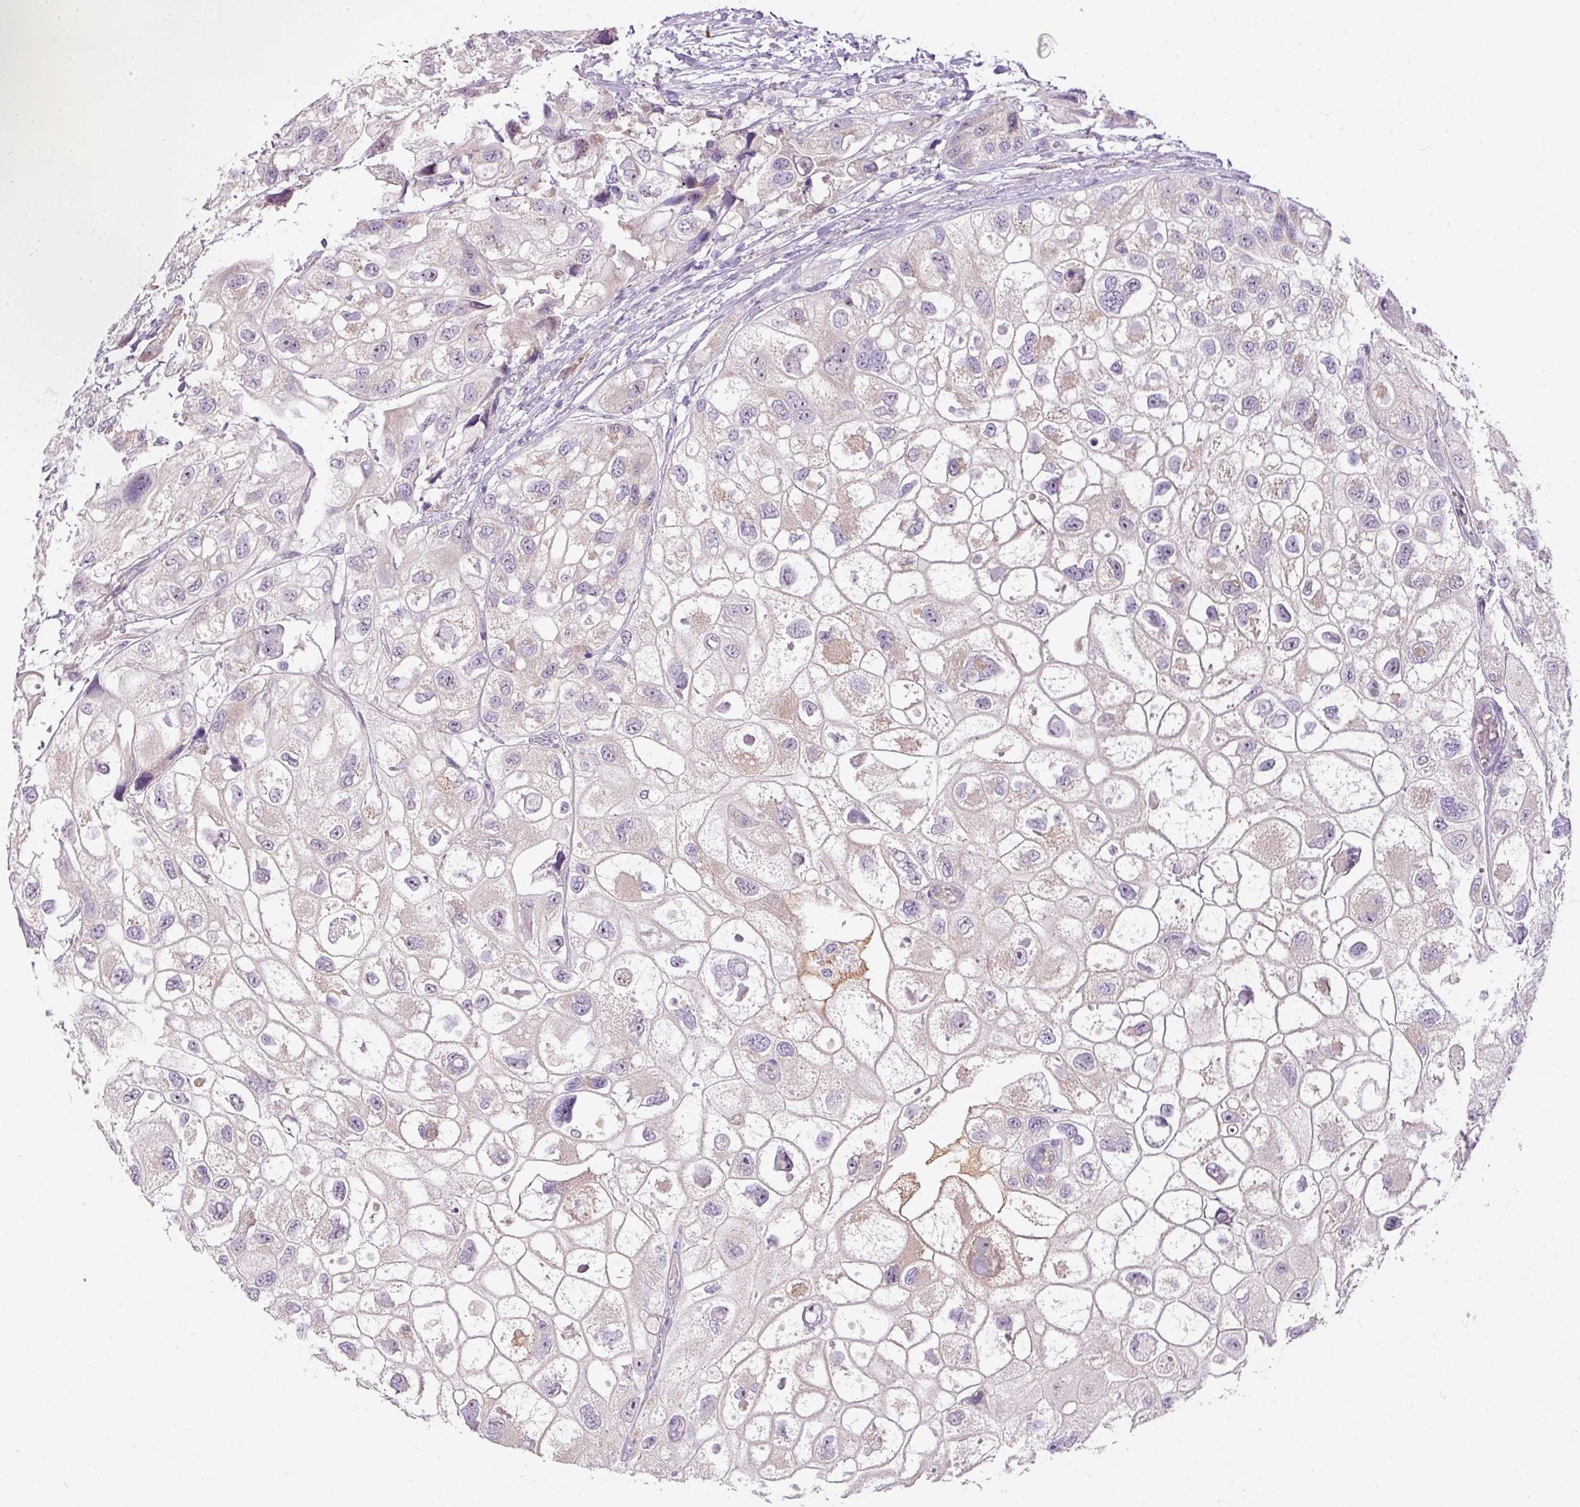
{"staining": {"intensity": "negative", "quantity": "none", "location": "none"}, "tissue": "urothelial cancer", "cell_type": "Tumor cells", "image_type": "cancer", "snomed": [{"axis": "morphology", "description": "Urothelial carcinoma, High grade"}, {"axis": "topography", "description": "Urinary bladder"}], "caption": "DAB (3,3'-diaminobenzidine) immunohistochemical staining of human urothelial cancer exhibits no significant staining in tumor cells. (IHC, brightfield microscopy, high magnification).", "gene": "TMEM37", "patient": {"sex": "female", "age": 64}}